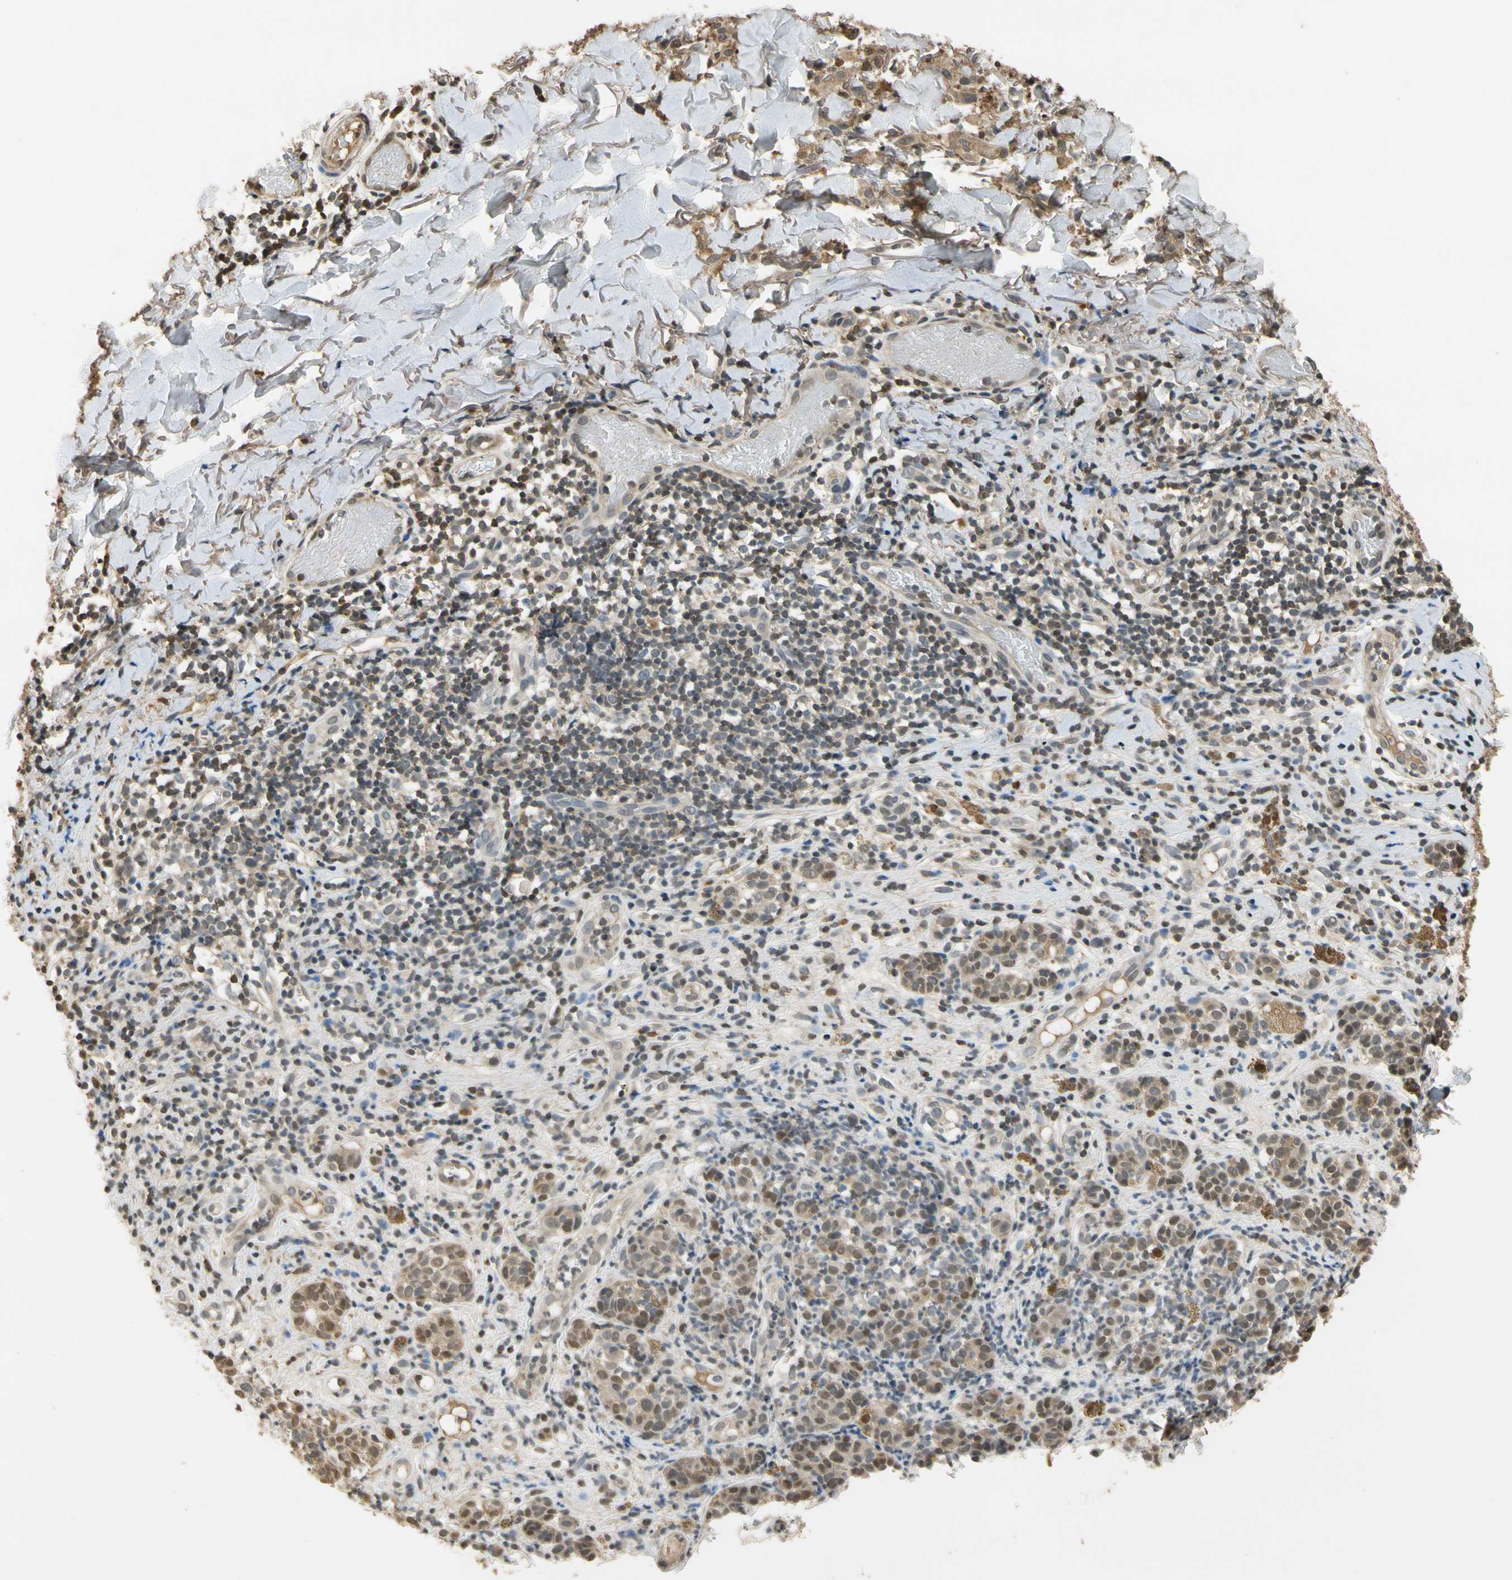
{"staining": {"intensity": "weak", "quantity": ">75%", "location": "cytoplasmic/membranous,nuclear"}, "tissue": "melanoma", "cell_type": "Tumor cells", "image_type": "cancer", "snomed": [{"axis": "morphology", "description": "Malignant melanoma, NOS"}, {"axis": "topography", "description": "Skin"}], "caption": "Brown immunohistochemical staining in human malignant melanoma exhibits weak cytoplasmic/membranous and nuclear positivity in about >75% of tumor cells.", "gene": "SOD1", "patient": {"sex": "male", "age": 64}}